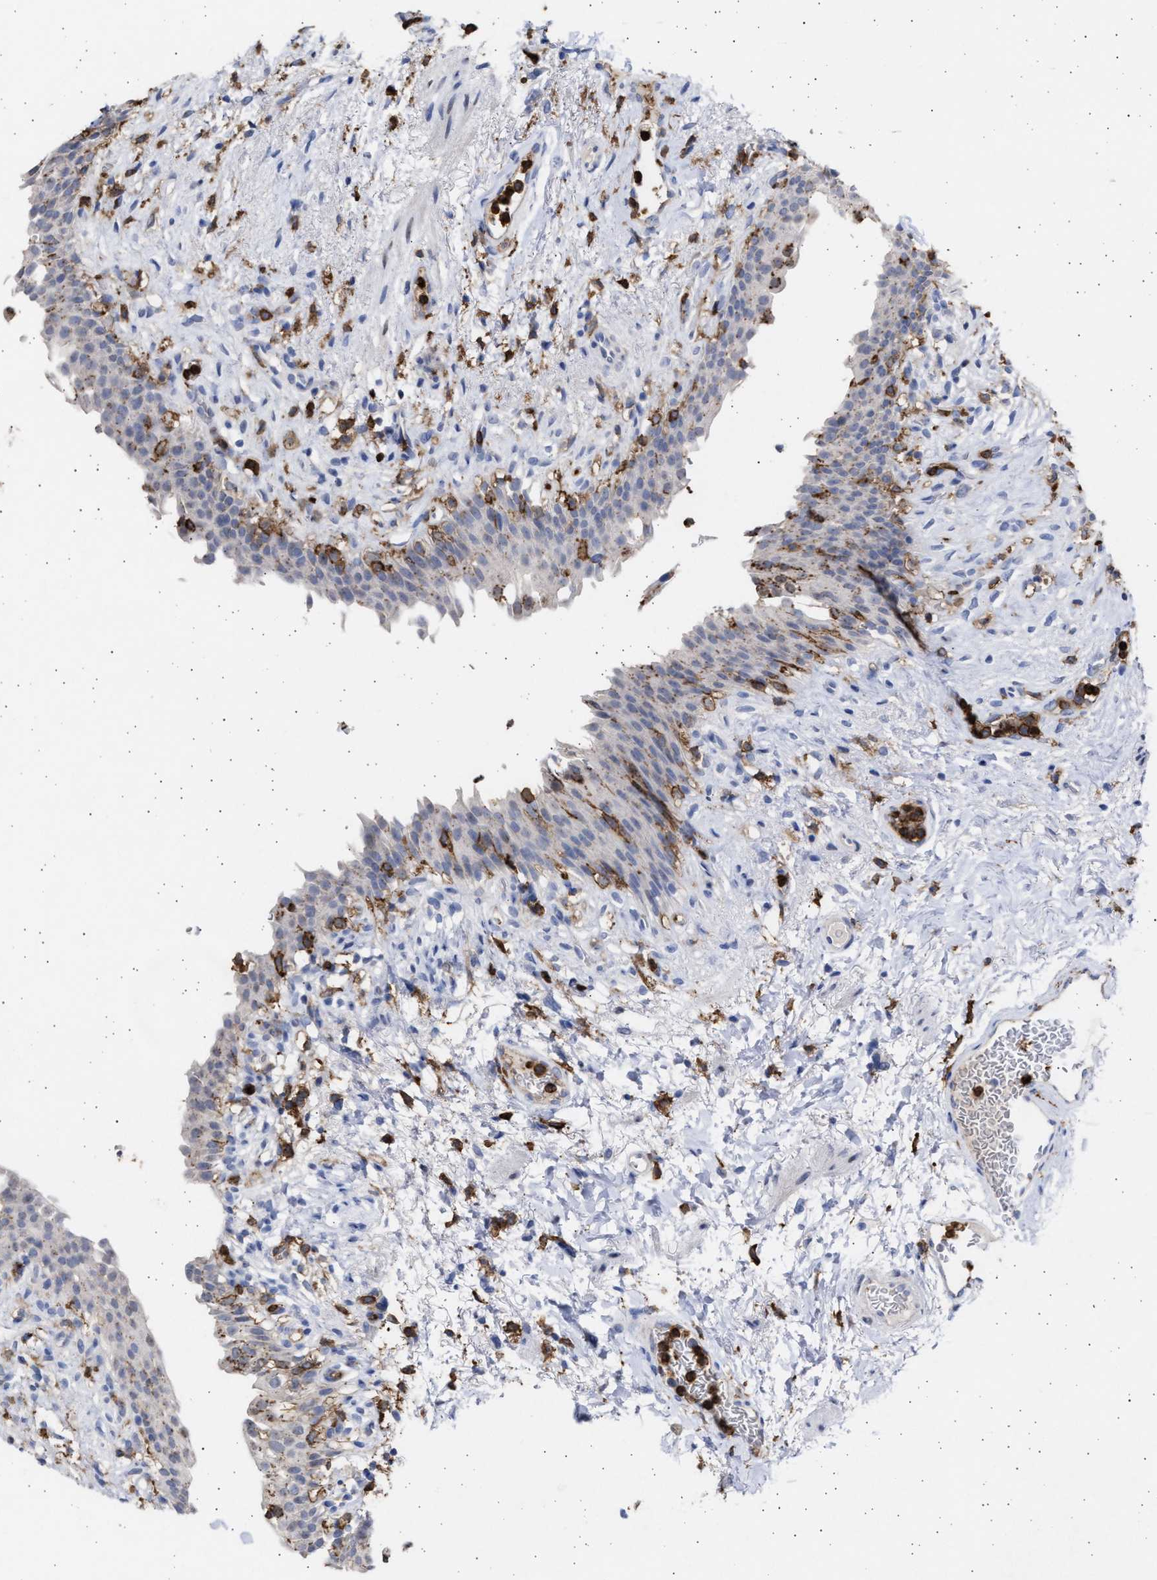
{"staining": {"intensity": "weak", "quantity": "<25%", "location": "nuclear"}, "tissue": "urinary bladder", "cell_type": "Urothelial cells", "image_type": "normal", "snomed": [{"axis": "morphology", "description": "Normal tissue, NOS"}, {"axis": "topography", "description": "Urinary bladder"}], "caption": "Immunohistochemistry histopathology image of normal urinary bladder: human urinary bladder stained with DAB (3,3'-diaminobenzidine) exhibits no significant protein expression in urothelial cells.", "gene": "FCER1A", "patient": {"sex": "female", "age": 60}}